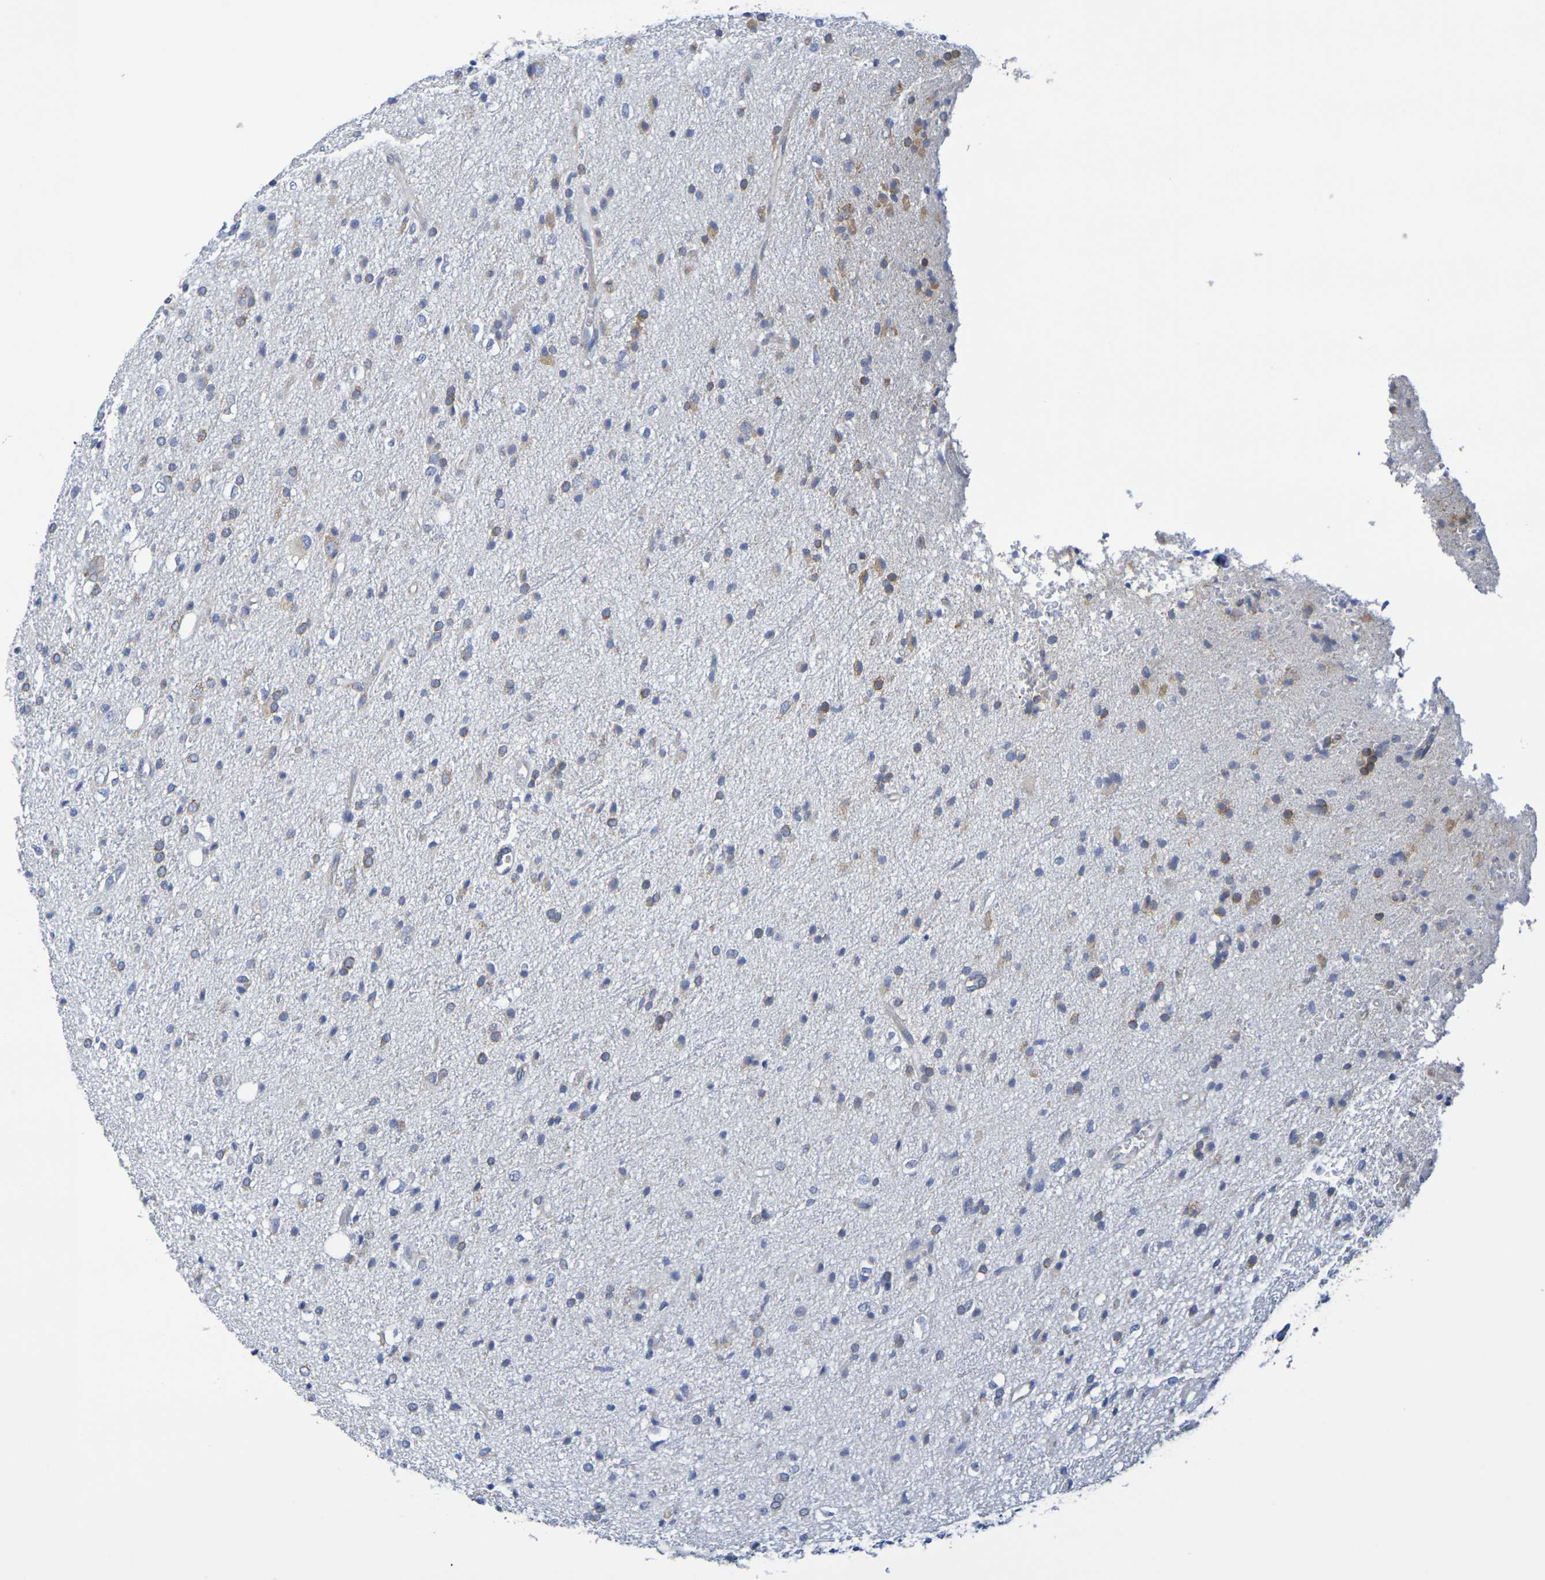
{"staining": {"intensity": "moderate", "quantity": "25%-75%", "location": "cytoplasmic/membranous"}, "tissue": "glioma", "cell_type": "Tumor cells", "image_type": "cancer", "snomed": [{"axis": "morphology", "description": "Glioma, malignant, High grade"}, {"axis": "topography", "description": "Brain"}], "caption": "An immunohistochemistry (IHC) image of neoplastic tissue is shown. Protein staining in brown highlights moderate cytoplasmic/membranous positivity in malignant high-grade glioma within tumor cells.", "gene": "TMCC3", "patient": {"sex": "male", "age": 47}}